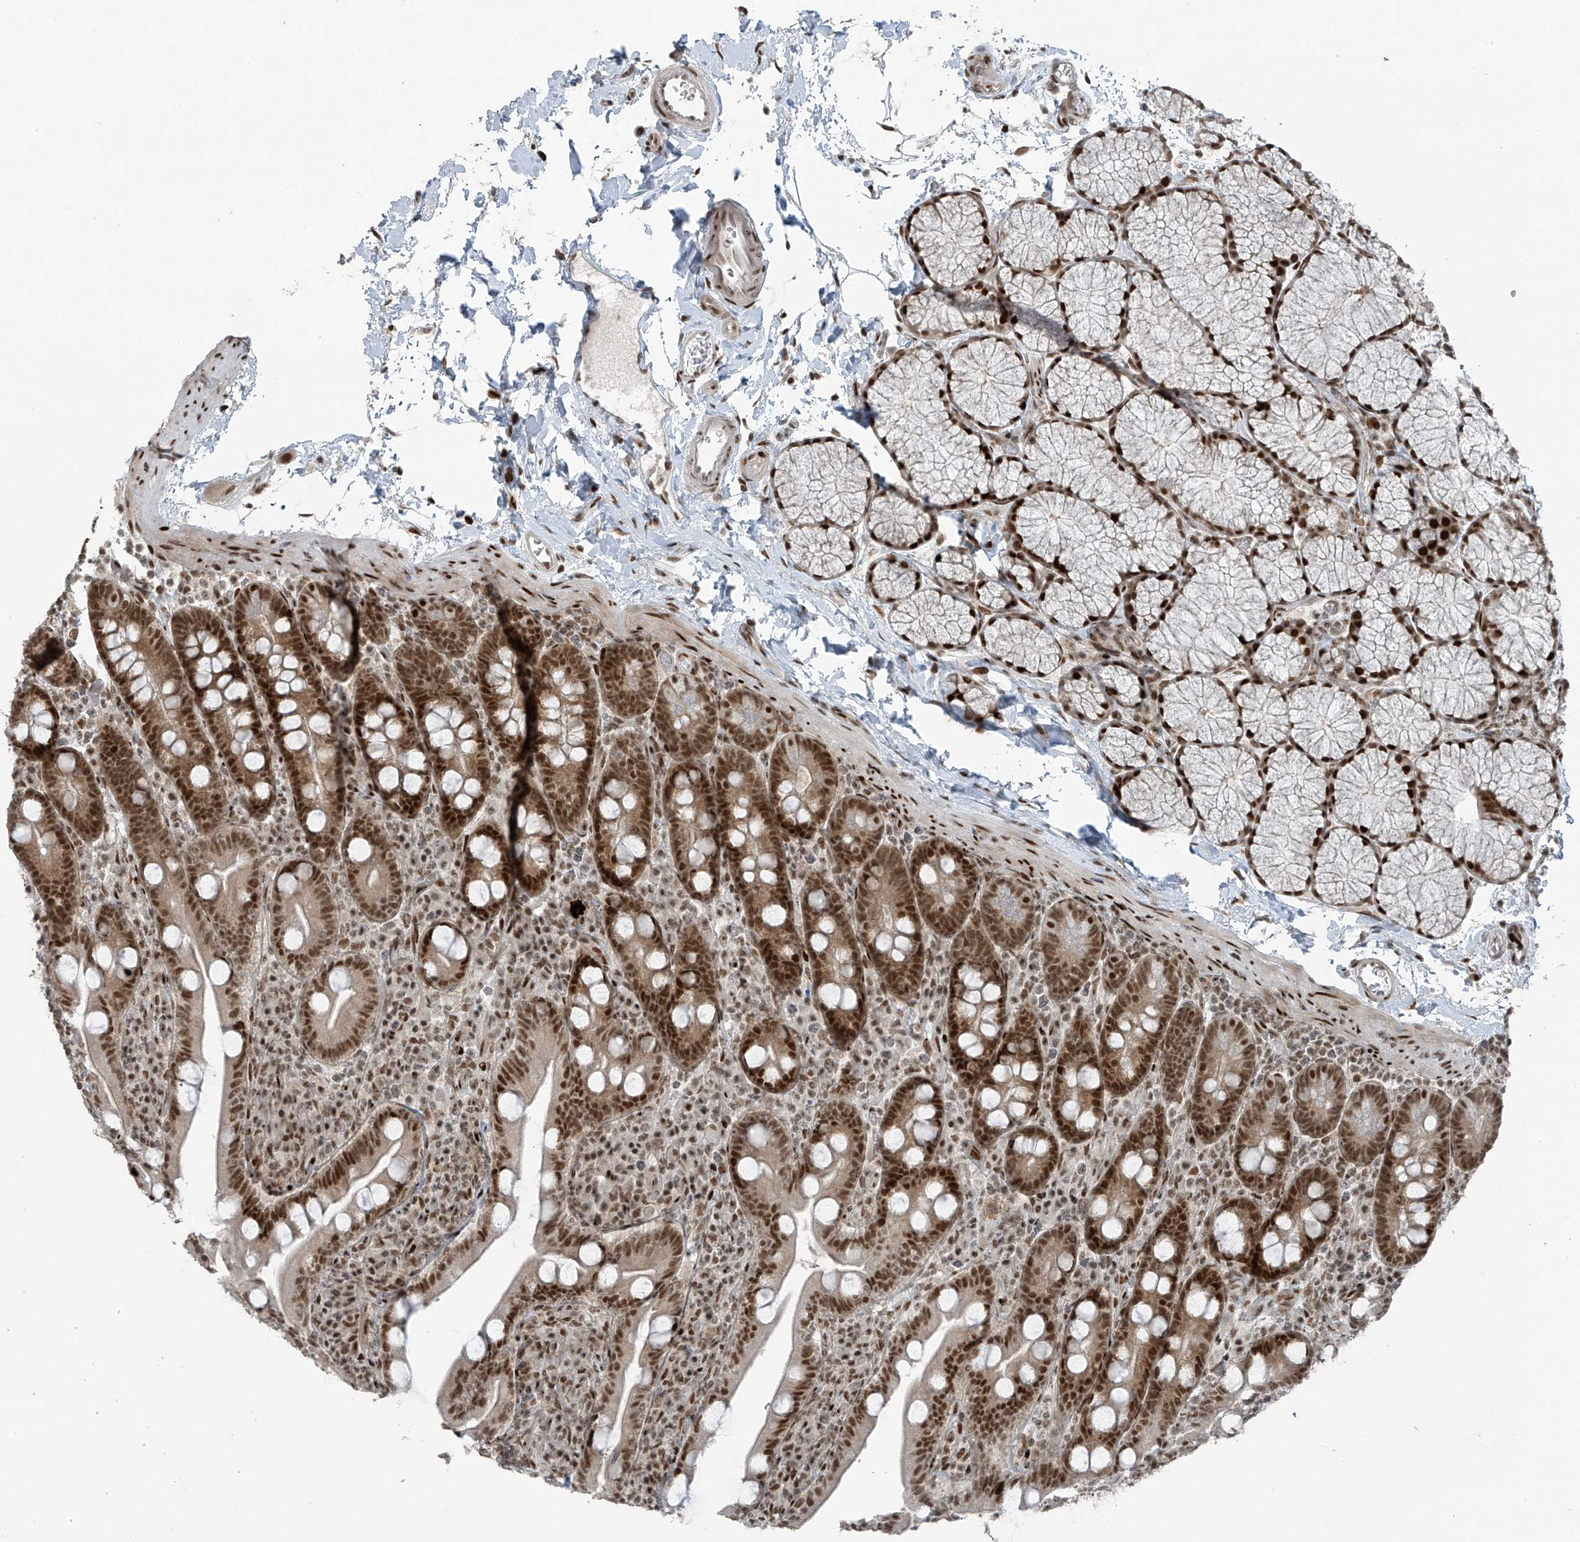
{"staining": {"intensity": "strong", "quantity": ">75%", "location": "cytoplasmic/membranous,nuclear"}, "tissue": "duodenum", "cell_type": "Glandular cells", "image_type": "normal", "snomed": [{"axis": "morphology", "description": "Normal tissue, NOS"}, {"axis": "topography", "description": "Duodenum"}], "caption": "Immunohistochemistry (DAB (3,3'-diaminobenzidine)) staining of normal duodenum exhibits strong cytoplasmic/membranous,nuclear protein staining in approximately >75% of glandular cells.", "gene": "PCNP", "patient": {"sex": "male", "age": 35}}